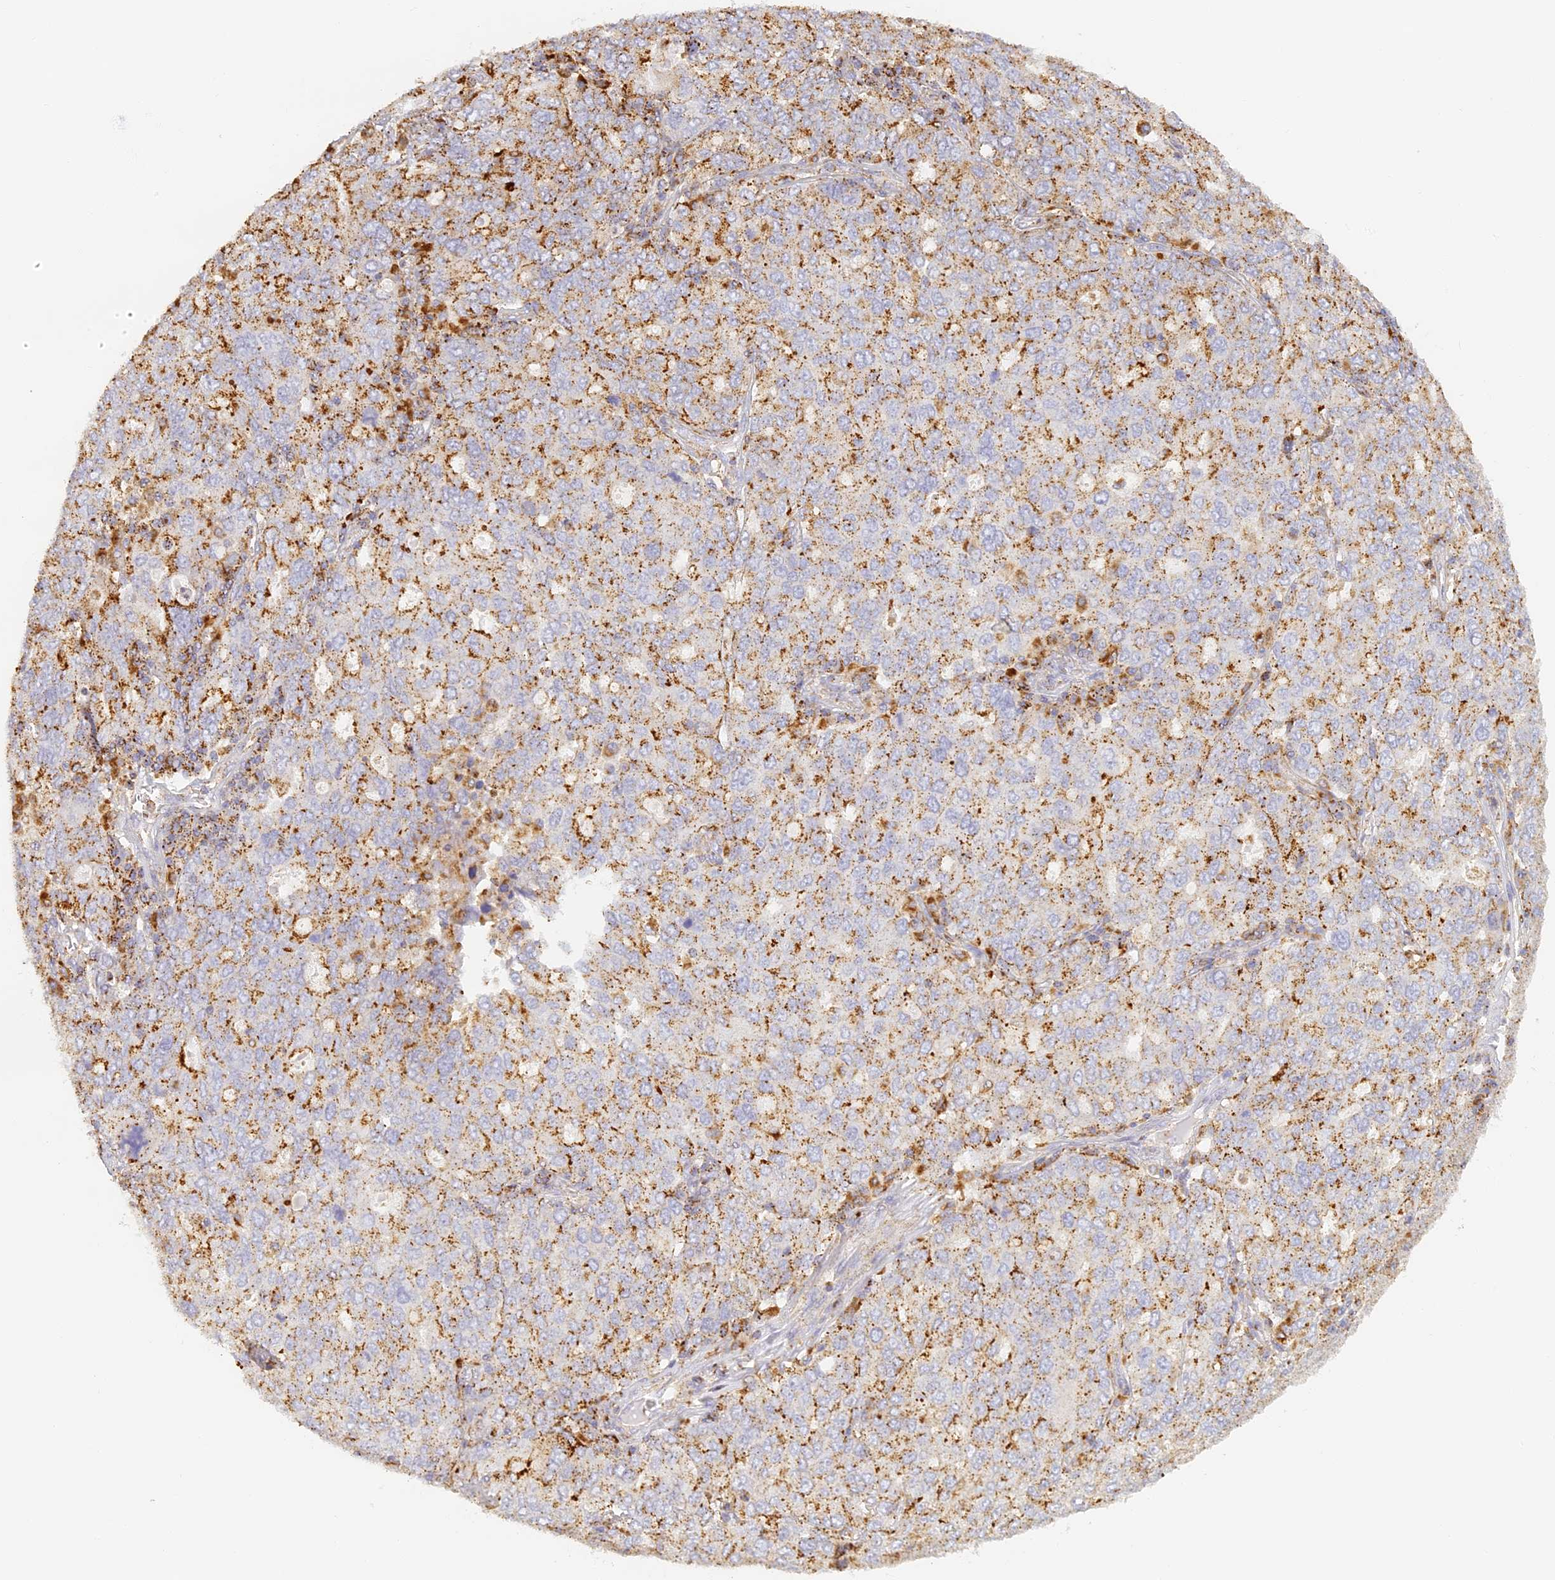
{"staining": {"intensity": "moderate", "quantity": ">75%", "location": "cytoplasmic/membranous"}, "tissue": "ovarian cancer", "cell_type": "Tumor cells", "image_type": "cancer", "snomed": [{"axis": "morphology", "description": "Carcinoma, endometroid"}, {"axis": "topography", "description": "Ovary"}], "caption": "The micrograph demonstrates immunohistochemical staining of endometroid carcinoma (ovarian). There is moderate cytoplasmic/membranous staining is identified in about >75% of tumor cells. (IHC, brightfield microscopy, high magnification).", "gene": "LAMP2", "patient": {"sex": "female", "age": 62}}